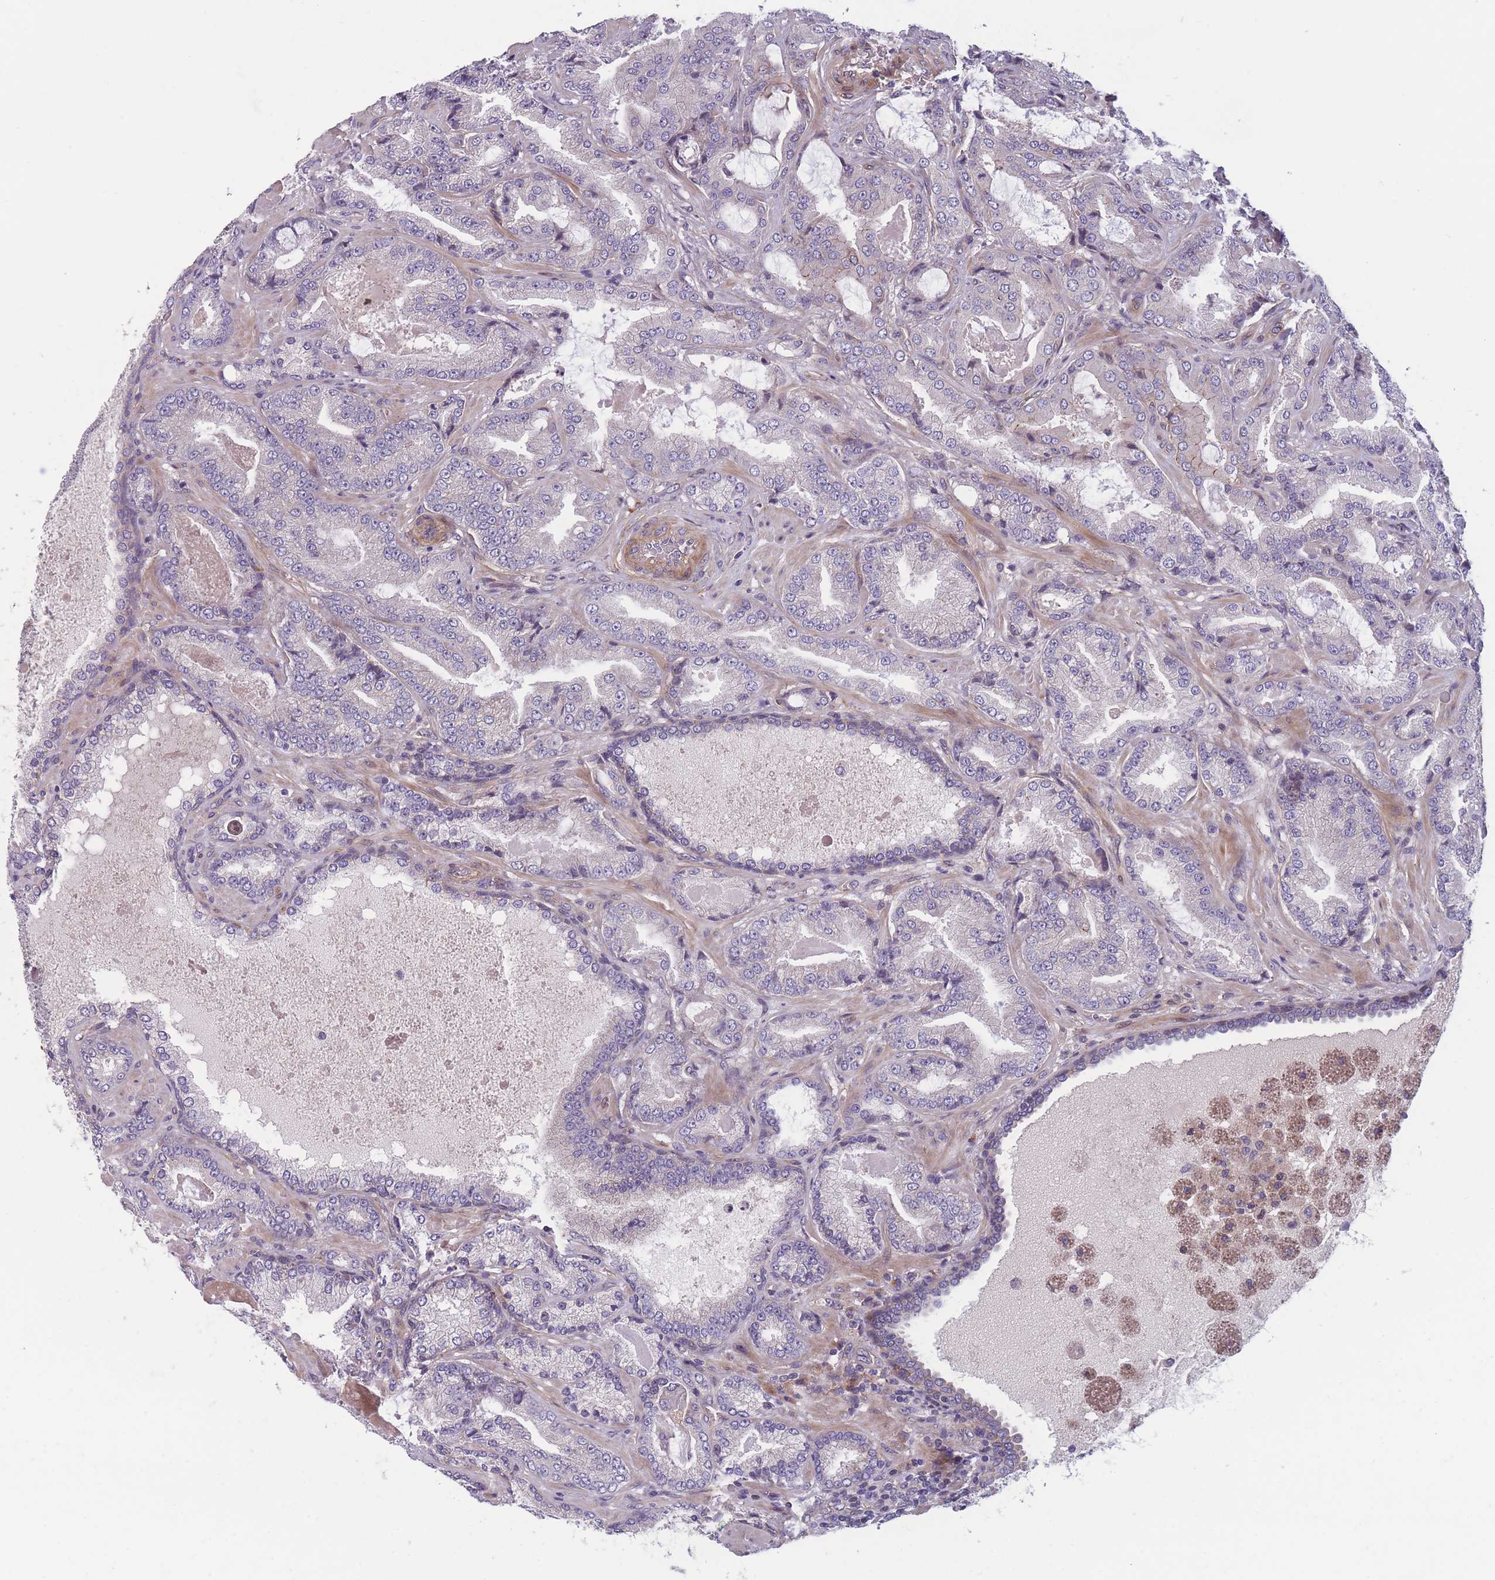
{"staining": {"intensity": "negative", "quantity": "none", "location": "none"}, "tissue": "prostate cancer", "cell_type": "Tumor cells", "image_type": "cancer", "snomed": [{"axis": "morphology", "description": "Adenocarcinoma, High grade"}, {"axis": "topography", "description": "Prostate"}], "caption": "Histopathology image shows no protein staining in tumor cells of high-grade adenocarcinoma (prostate) tissue. The staining is performed using DAB brown chromogen with nuclei counter-stained in using hematoxylin.", "gene": "FAM83F", "patient": {"sex": "male", "age": 68}}